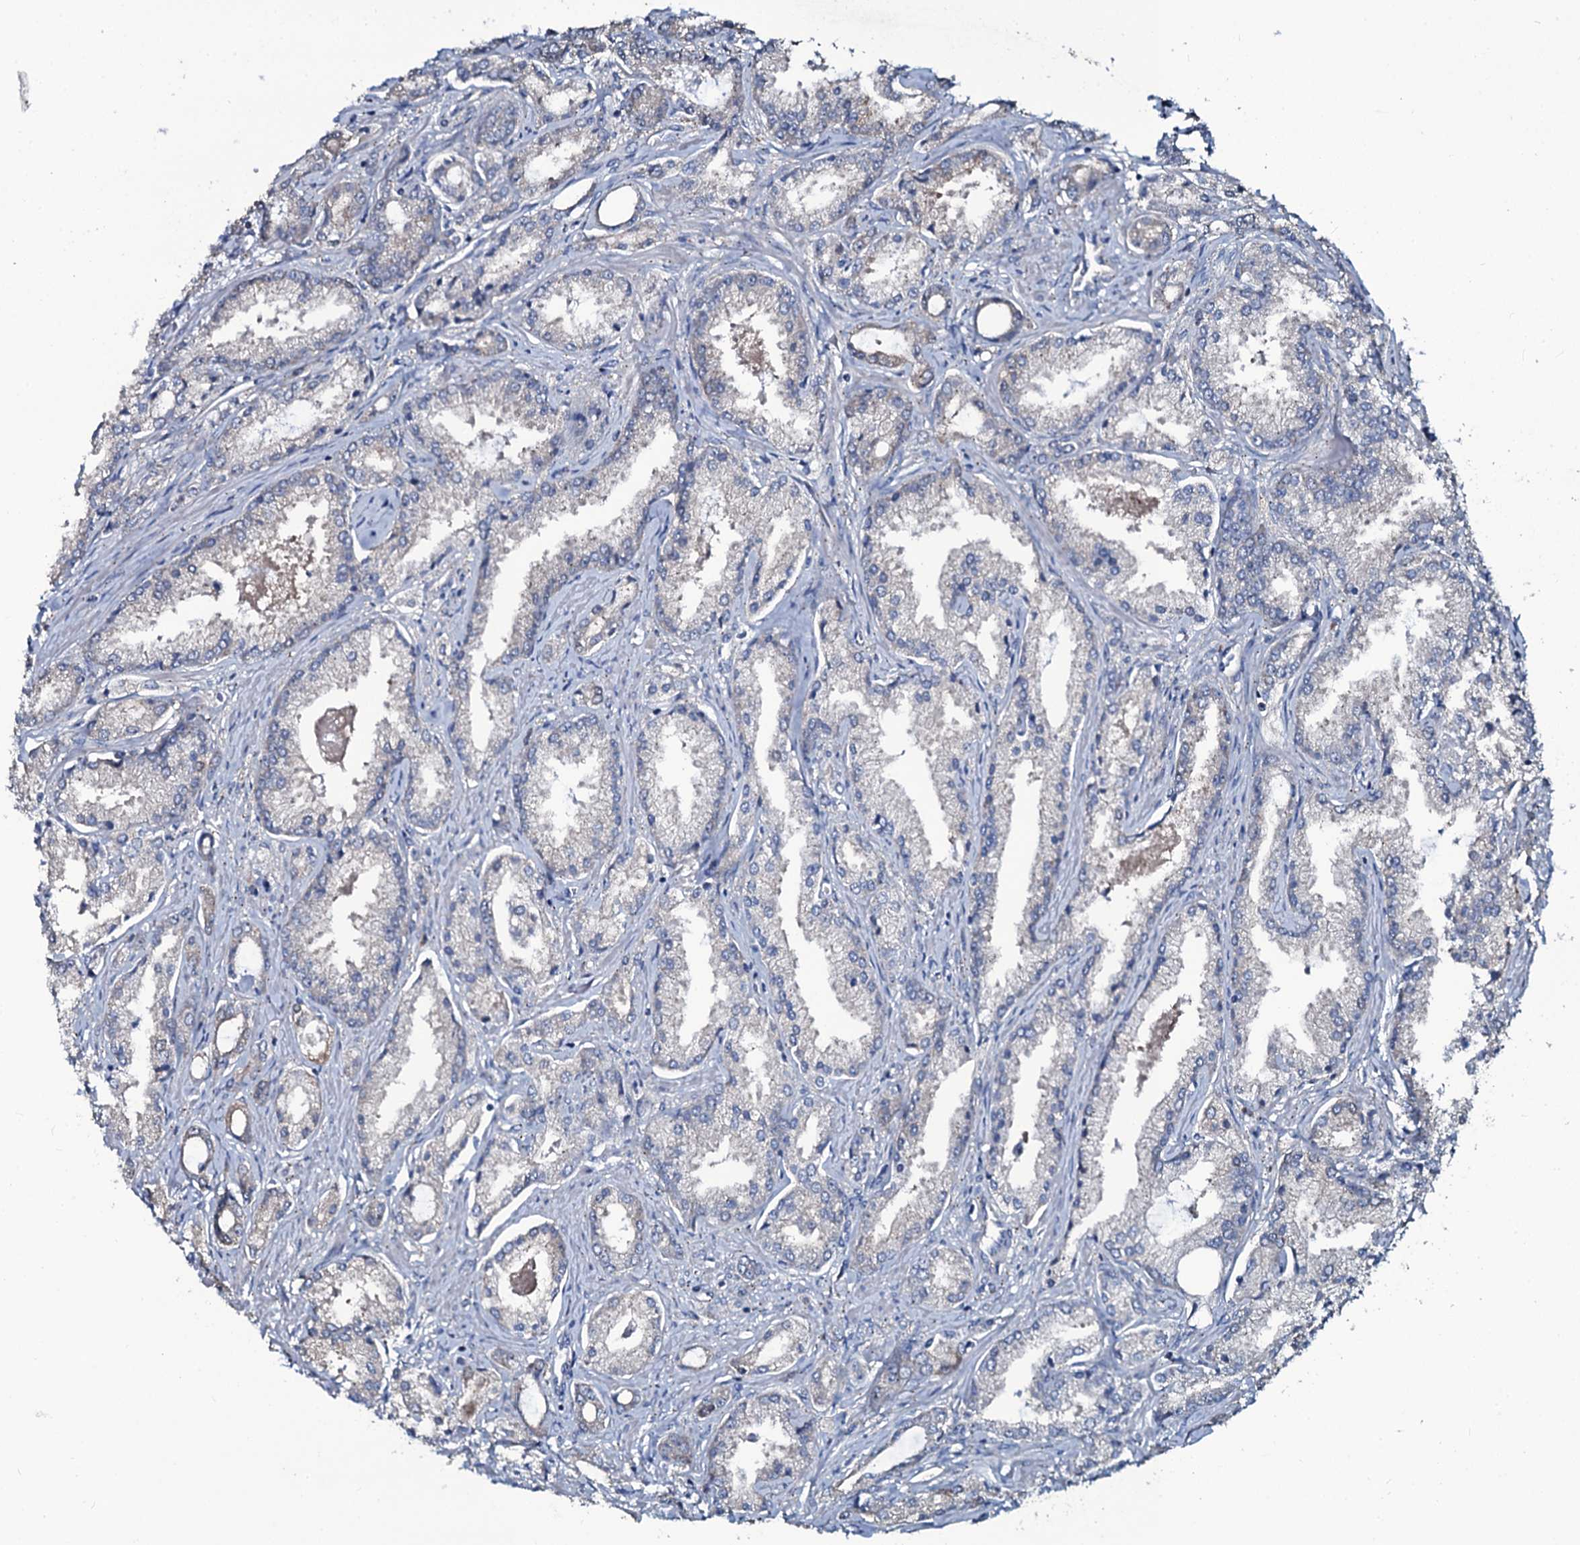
{"staining": {"intensity": "weak", "quantity": "<25%", "location": "cytoplasmic/membranous"}, "tissue": "prostate cancer", "cell_type": "Tumor cells", "image_type": "cancer", "snomed": [{"axis": "morphology", "description": "Adenocarcinoma, Low grade"}, {"axis": "topography", "description": "Prostate"}], "caption": "Immunohistochemistry image of prostate cancer (adenocarcinoma (low-grade)) stained for a protein (brown), which demonstrates no positivity in tumor cells. (DAB immunohistochemistry (IHC) with hematoxylin counter stain).", "gene": "USPL1", "patient": {"sex": "male", "age": 68}}